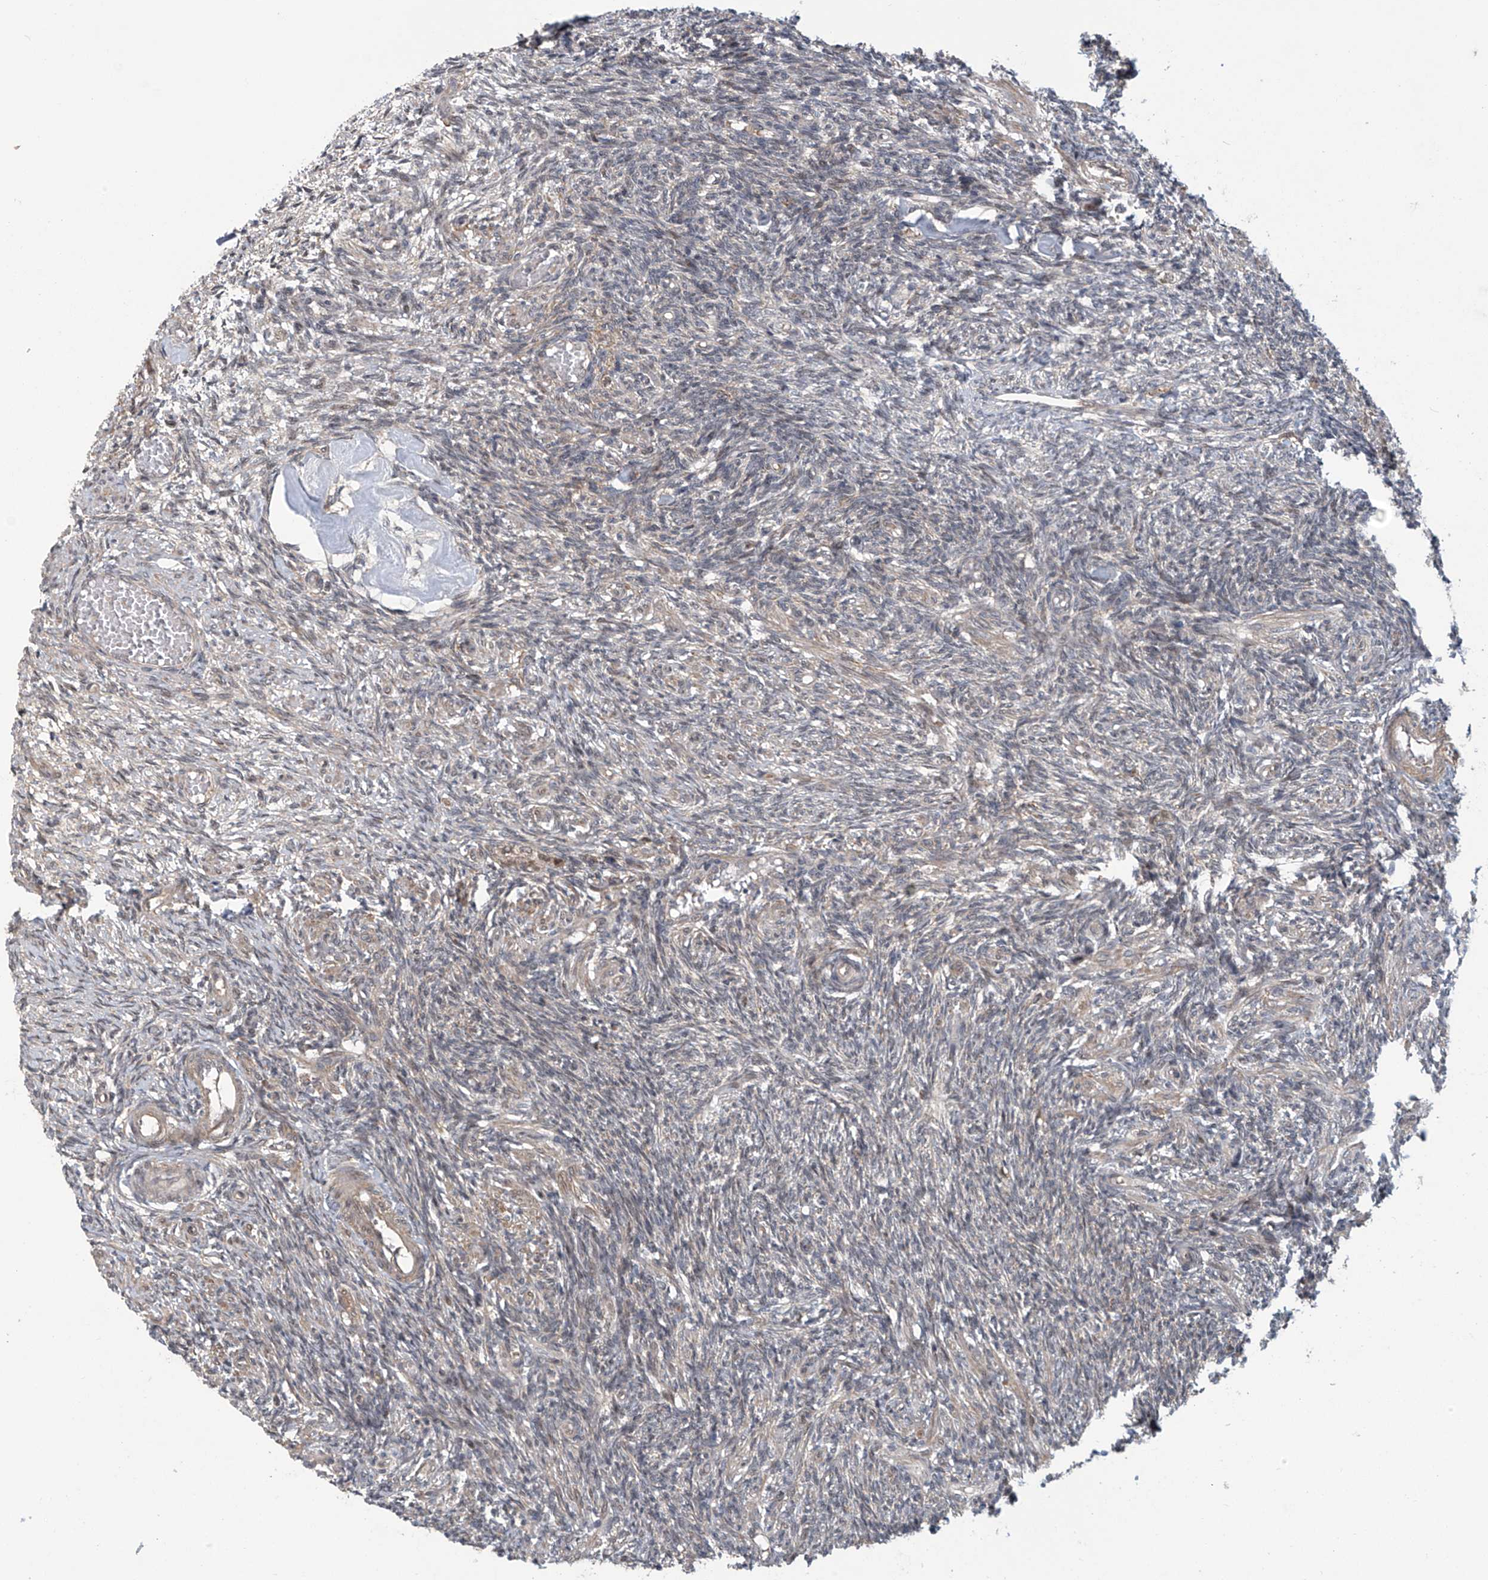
{"staining": {"intensity": "weak", "quantity": ">75%", "location": "cytoplasmic/membranous"}, "tissue": "ovary", "cell_type": "Follicle cells", "image_type": "normal", "snomed": [{"axis": "morphology", "description": "Normal tissue, NOS"}, {"axis": "topography", "description": "Ovary"}], "caption": "Weak cytoplasmic/membranous positivity is identified in approximately >75% of follicle cells in benign ovary.", "gene": "ABHD13", "patient": {"sex": "female", "age": 27}}